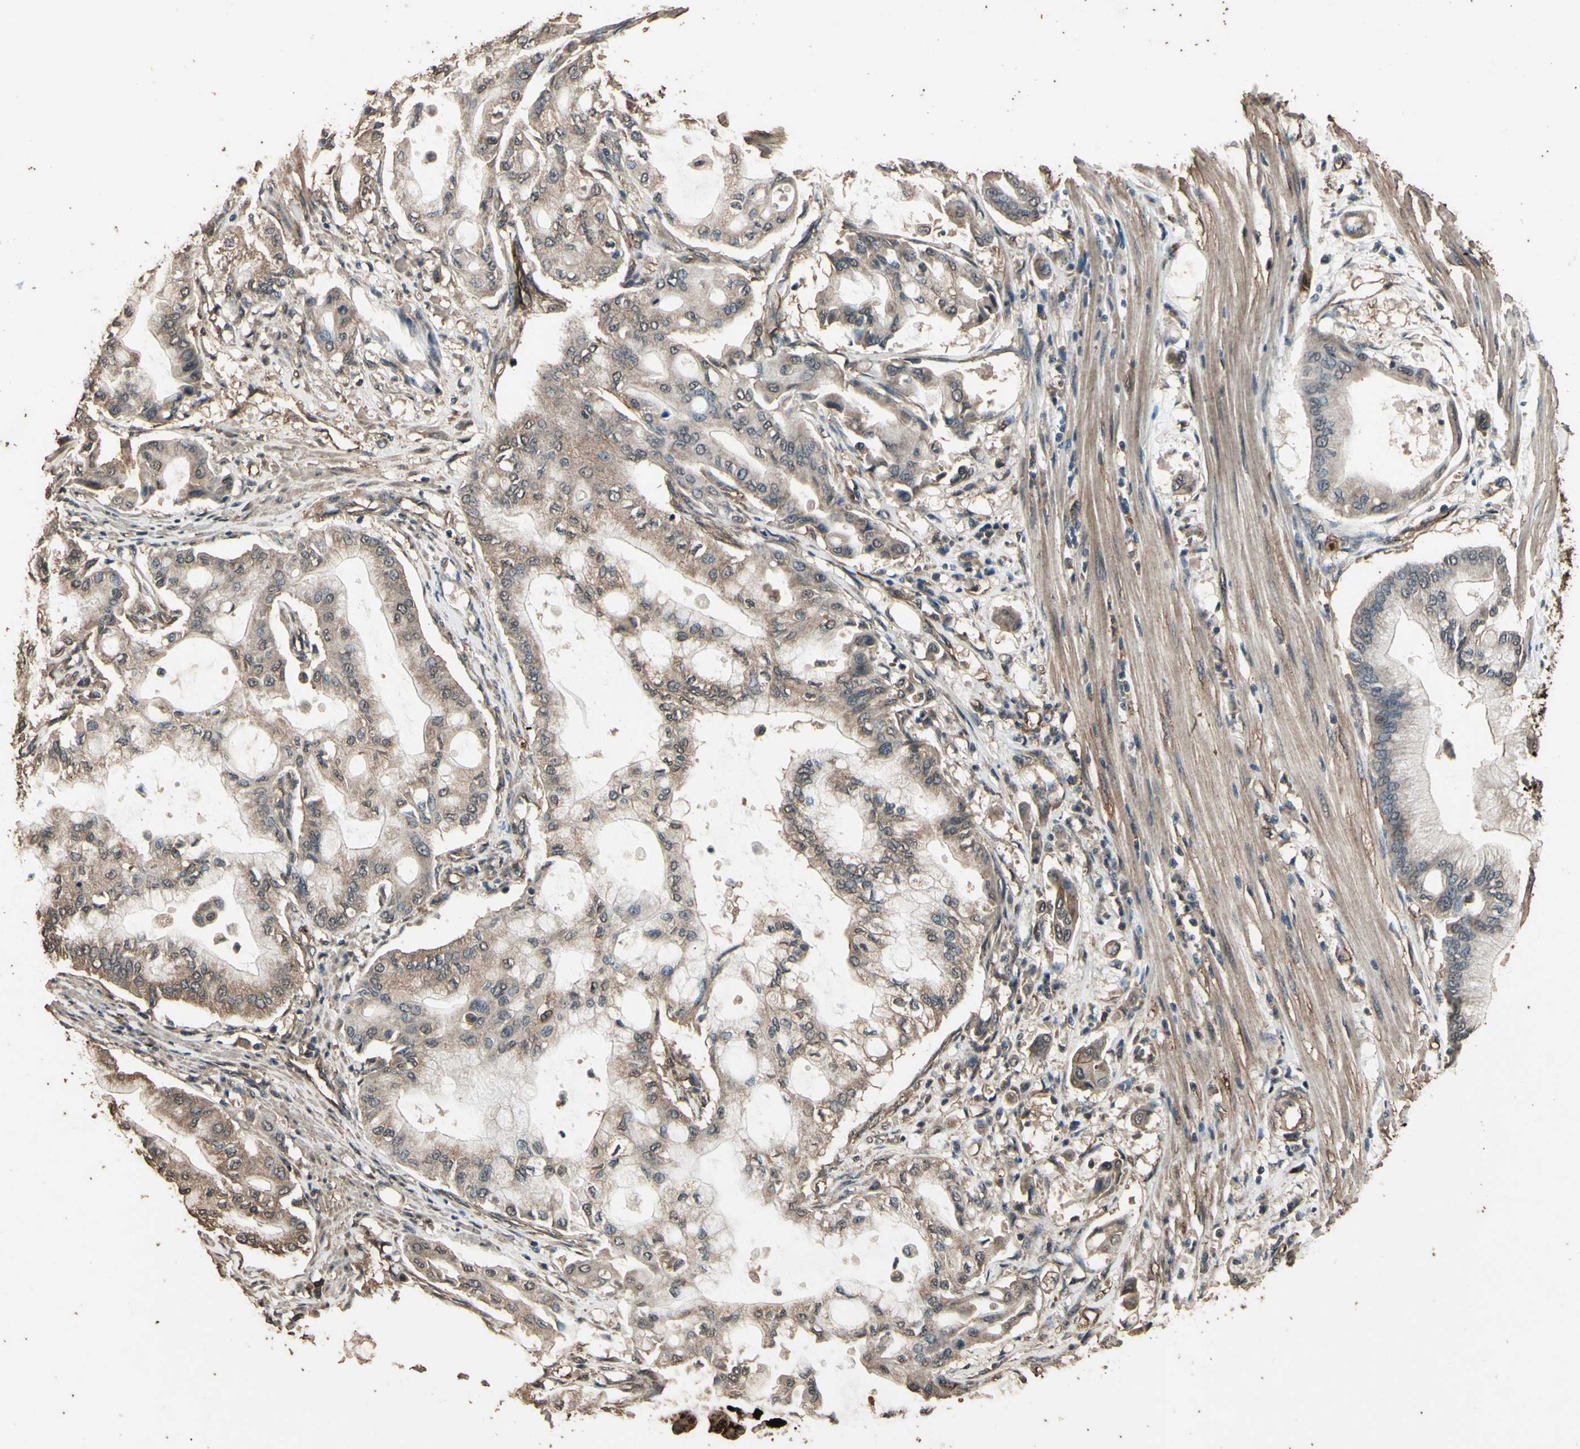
{"staining": {"intensity": "moderate", "quantity": ">75%", "location": "cytoplasmic/membranous"}, "tissue": "pancreatic cancer", "cell_type": "Tumor cells", "image_type": "cancer", "snomed": [{"axis": "morphology", "description": "Adenocarcinoma, NOS"}, {"axis": "morphology", "description": "Adenocarcinoma, metastatic, NOS"}, {"axis": "topography", "description": "Lymph node"}, {"axis": "topography", "description": "Pancreas"}, {"axis": "topography", "description": "Duodenum"}], "caption": "Immunohistochemistry of human pancreatic metastatic adenocarcinoma reveals medium levels of moderate cytoplasmic/membranous staining in approximately >75% of tumor cells. Nuclei are stained in blue.", "gene": "TSPO", "patient": {"sex": "female", "age": 64}}